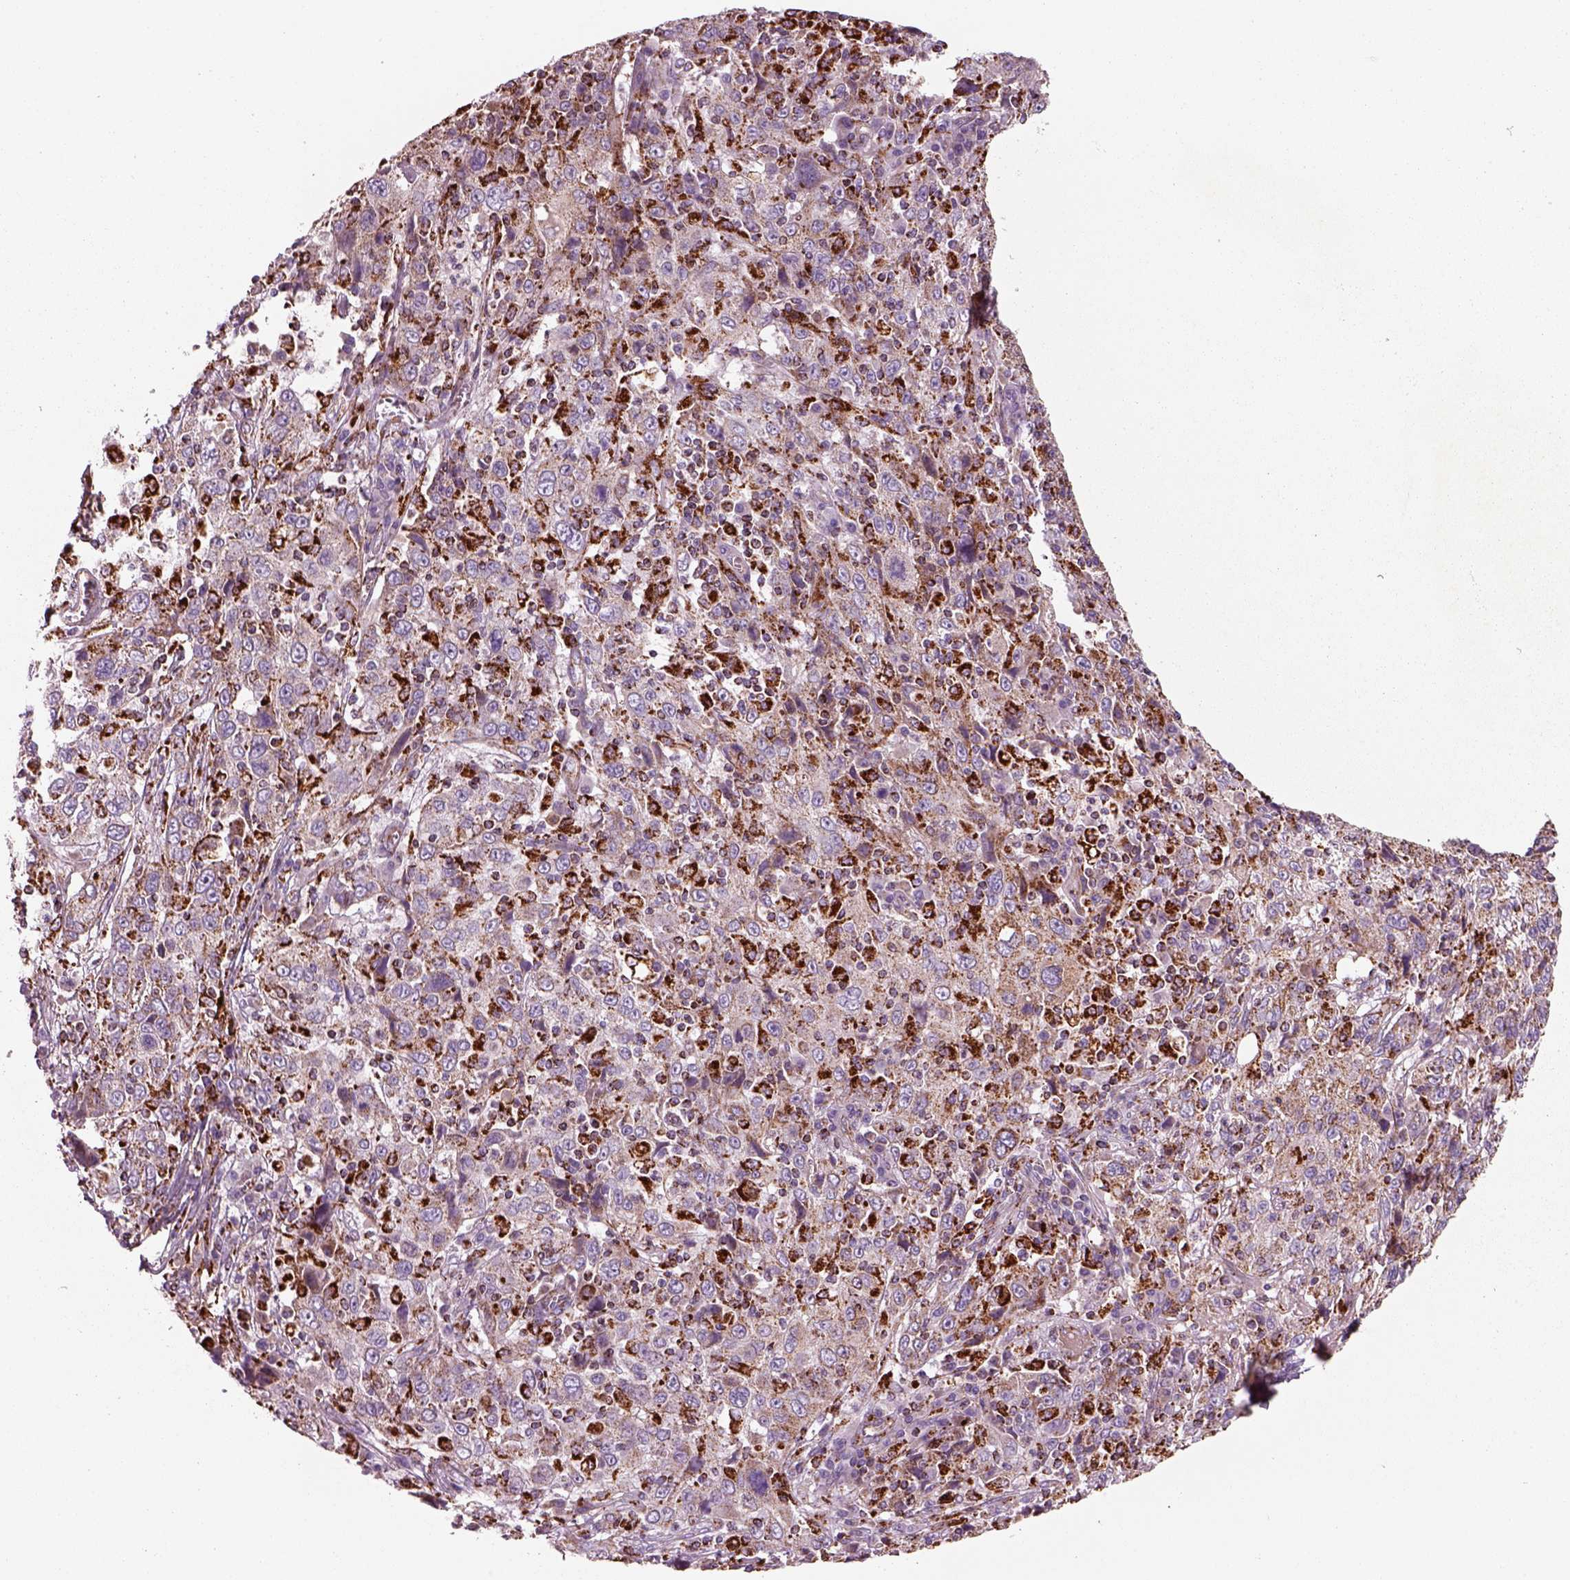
{"staining": {"intensity": "moderate", "quantity": ">75%", "location": "cytoplasmic/membranous"}, "tissue": "cervical cancer", "cell_type": "Tumor cells", "image_type": "cancer", "snomed": [{"axis": "morphology", "description": "Squamous cell carcinoma, NOS"}, {"axis": "topography", "description": "Cervix"}], "caption": "Immunohistochemistry (DAB) staining of cervical cancer demonstrates moderate cytoplasmic/membranous protein positivity in approximately >75% of tumor cells.", "gene": "SLC25A24", "patient": {"sex": "female", "age": 46}}